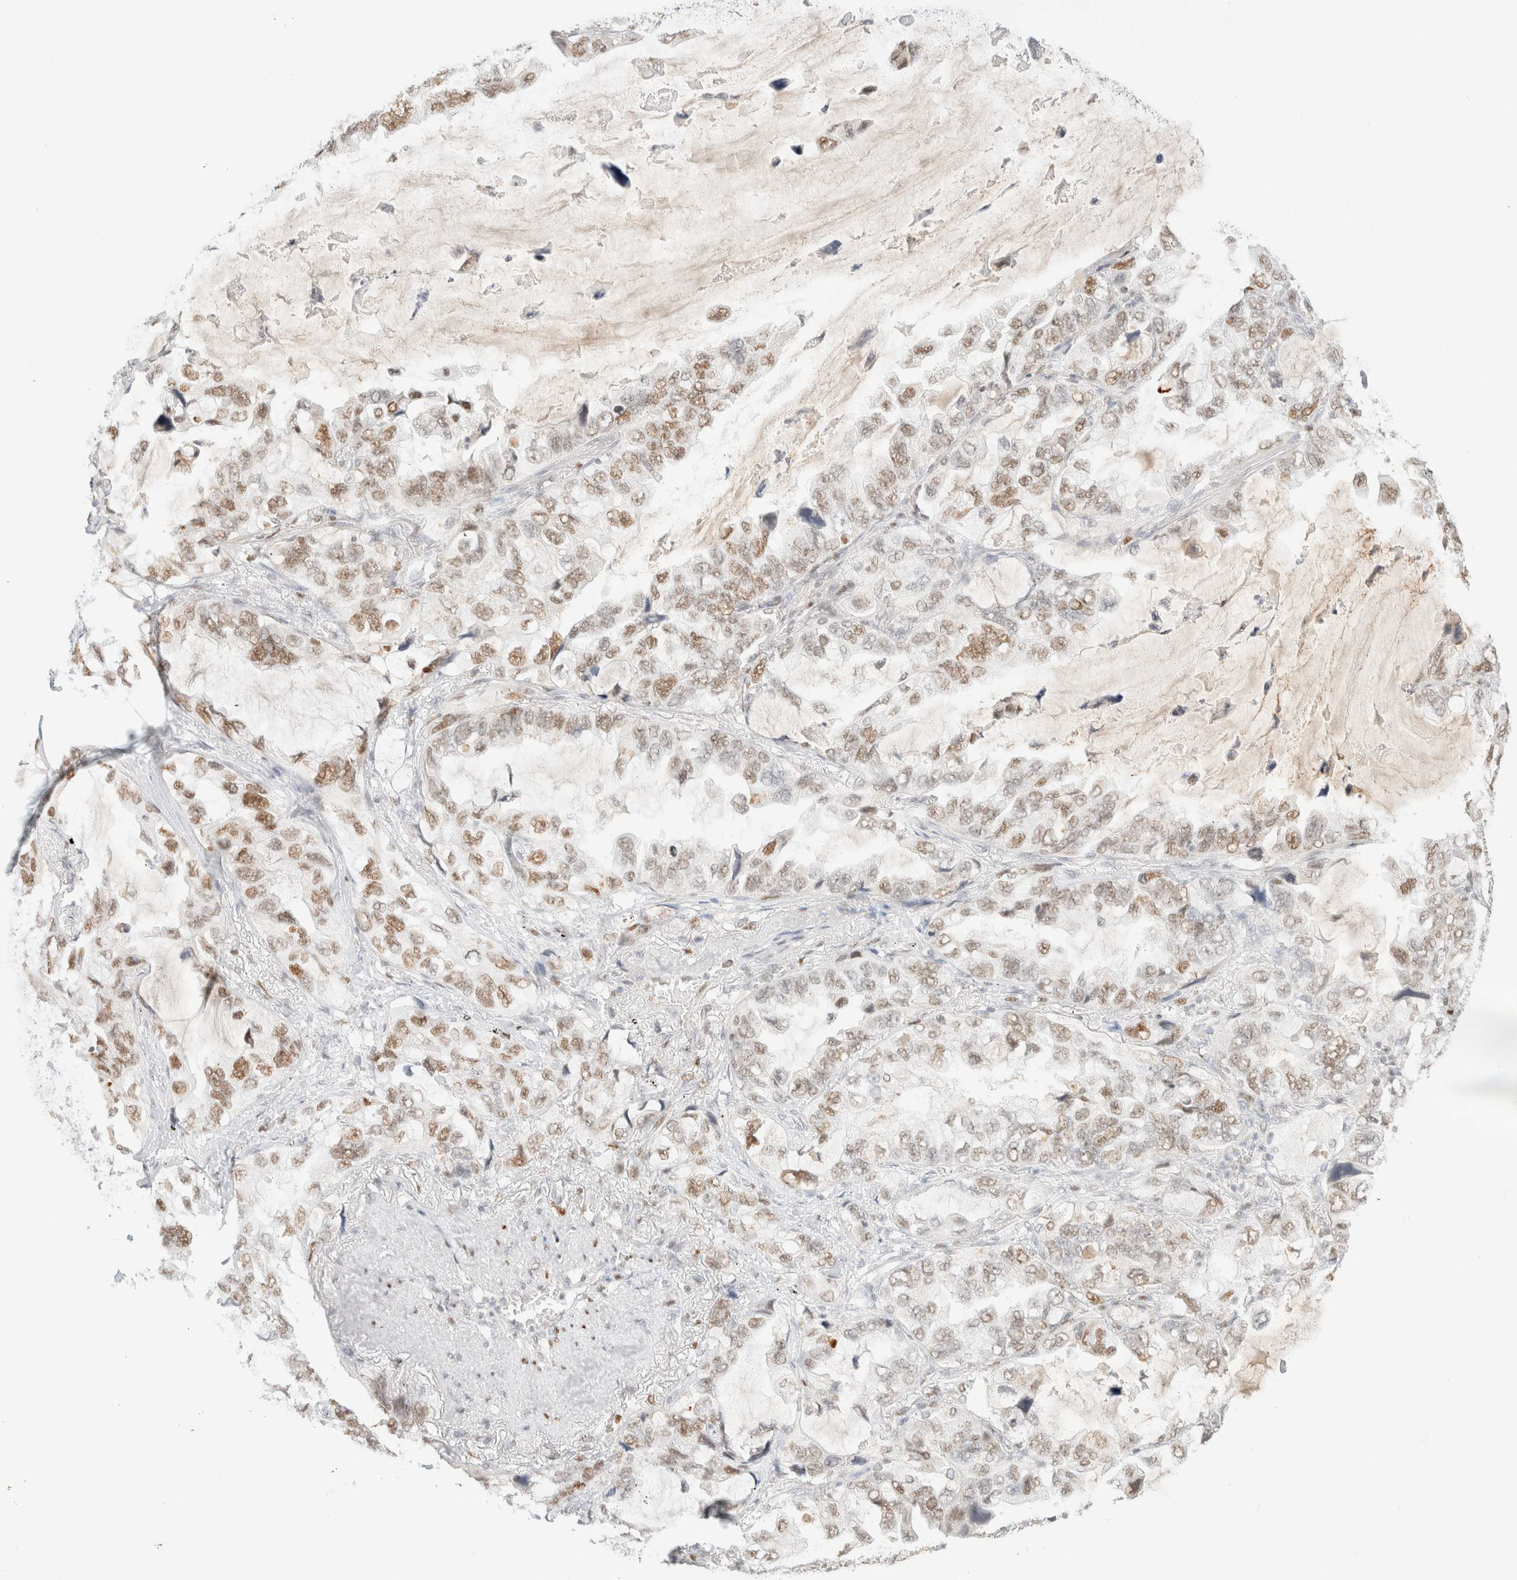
{"staining": {"intensity": "weak", "quantity": ">75%", "location": "nuclear"}, "tissue": "lung cancer", "cell_type": "Tumor cells", "image_type": "cancer", "snomed": [{"axis": "morphology", "description": "Squamous cell carcinoma, NOS"}, {"axis": "topography", "description": "Lung"}], "caption": "This is a histology image of immunohistochemistry (IHC) staining of squamous cell carcinoma (lung), which shows weak expression in the nuclear of tumor cells.", "gene": "DDB2", "patient": {"sex": "female", "age": 73}}